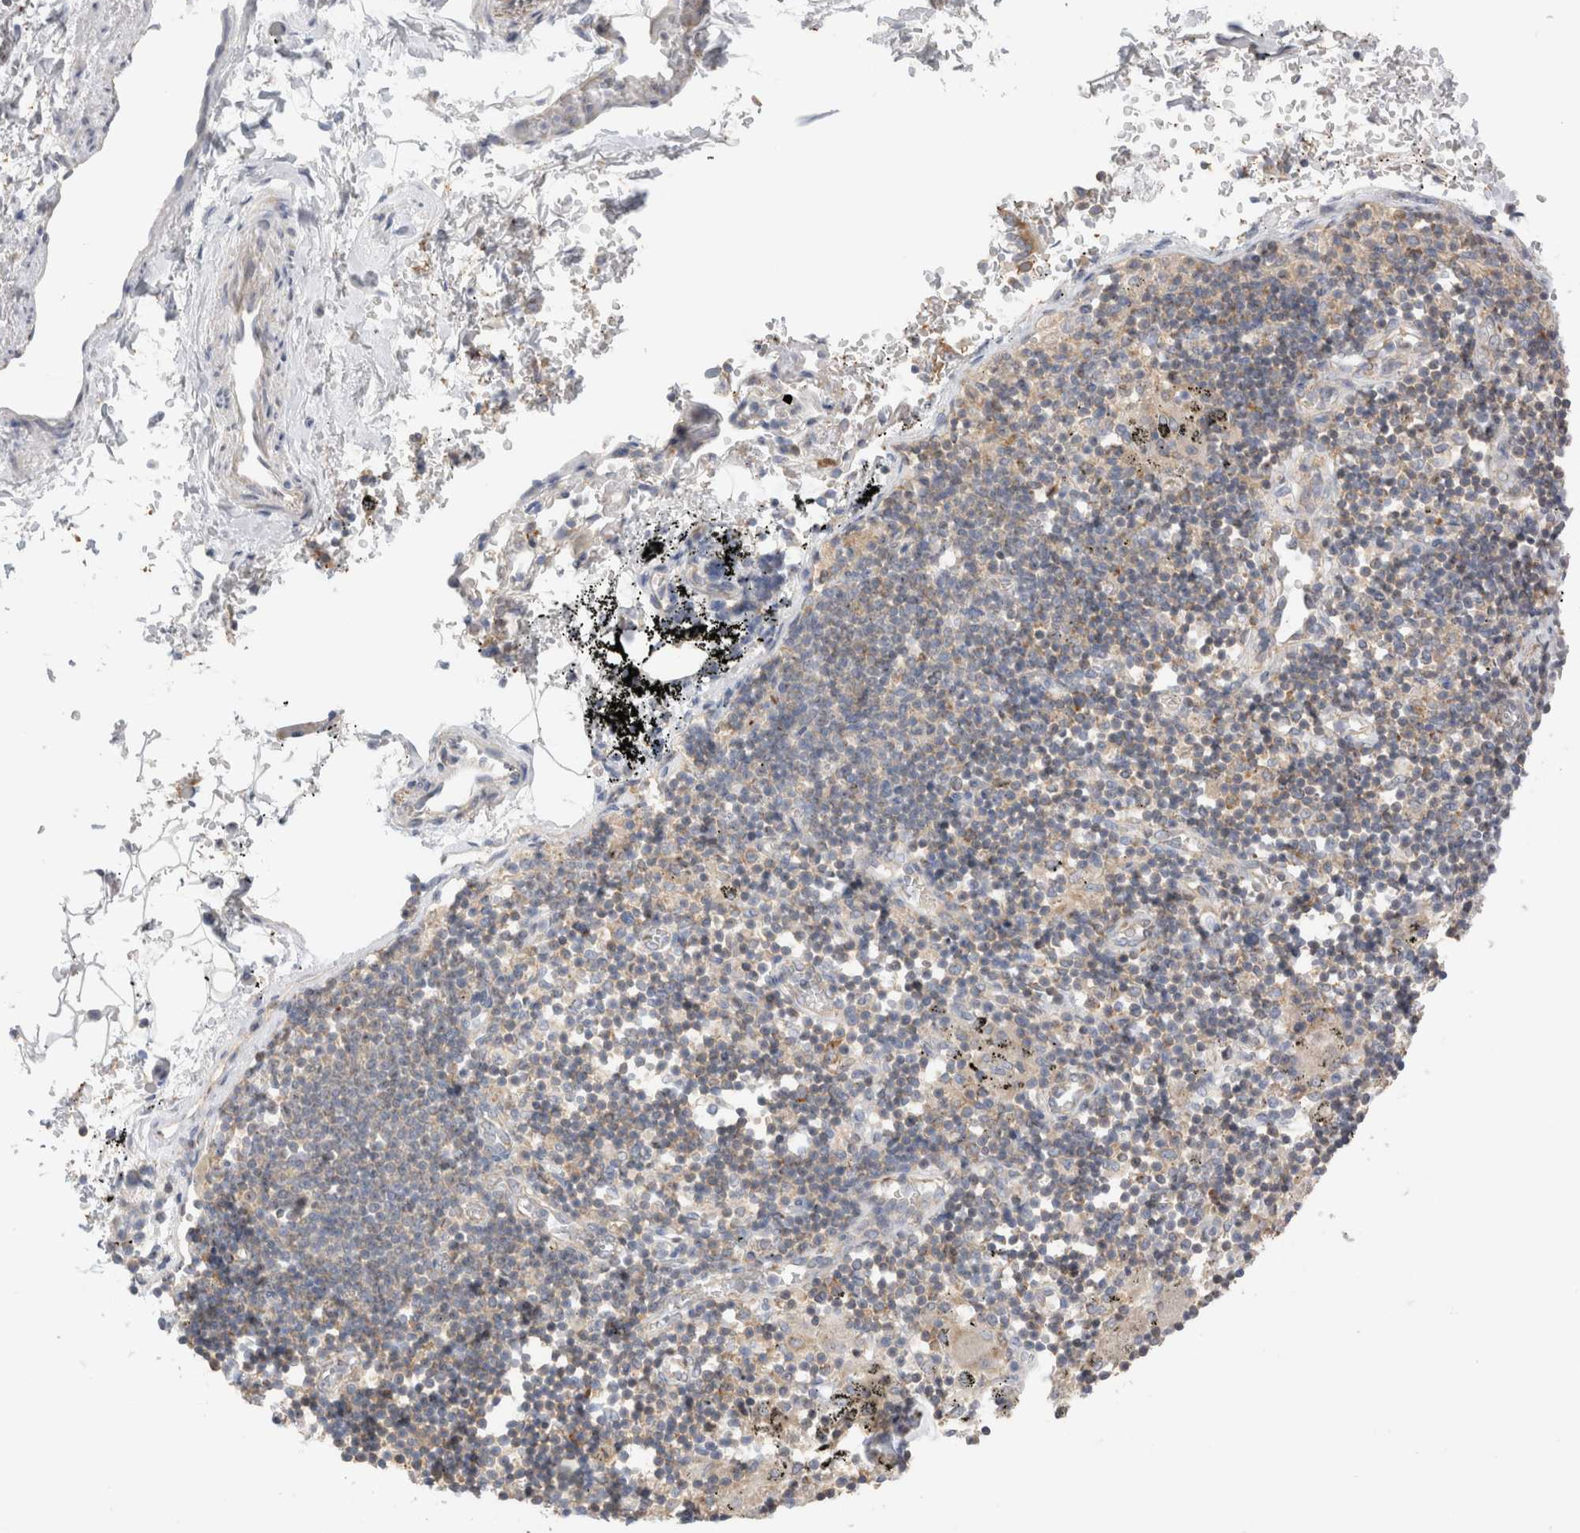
{"staining": {"intensity": "negative", "quantity": "none", "location": "none"}, "tissue": "adipose tissue", "cell_type": "Adipocytes", "image_type": "normal", "snomed": [{"axis": "morphology", "description": "Normal tissue, NOS"}, {"axis": "topography", "description": "Cartilage tissue"}, {"axis": "topography", "description": "Lung"}], "caption": "Benign adipose tissue was stained to show a protein in brown. There is no significant expression in adipocytes. (Brightfield microscopy of DAB (3,3'-diaminobenzidine) immunohistochemistry at high magnification).", "gene": "ZNF23", "patient": {"sex": "female", "age": 77}}